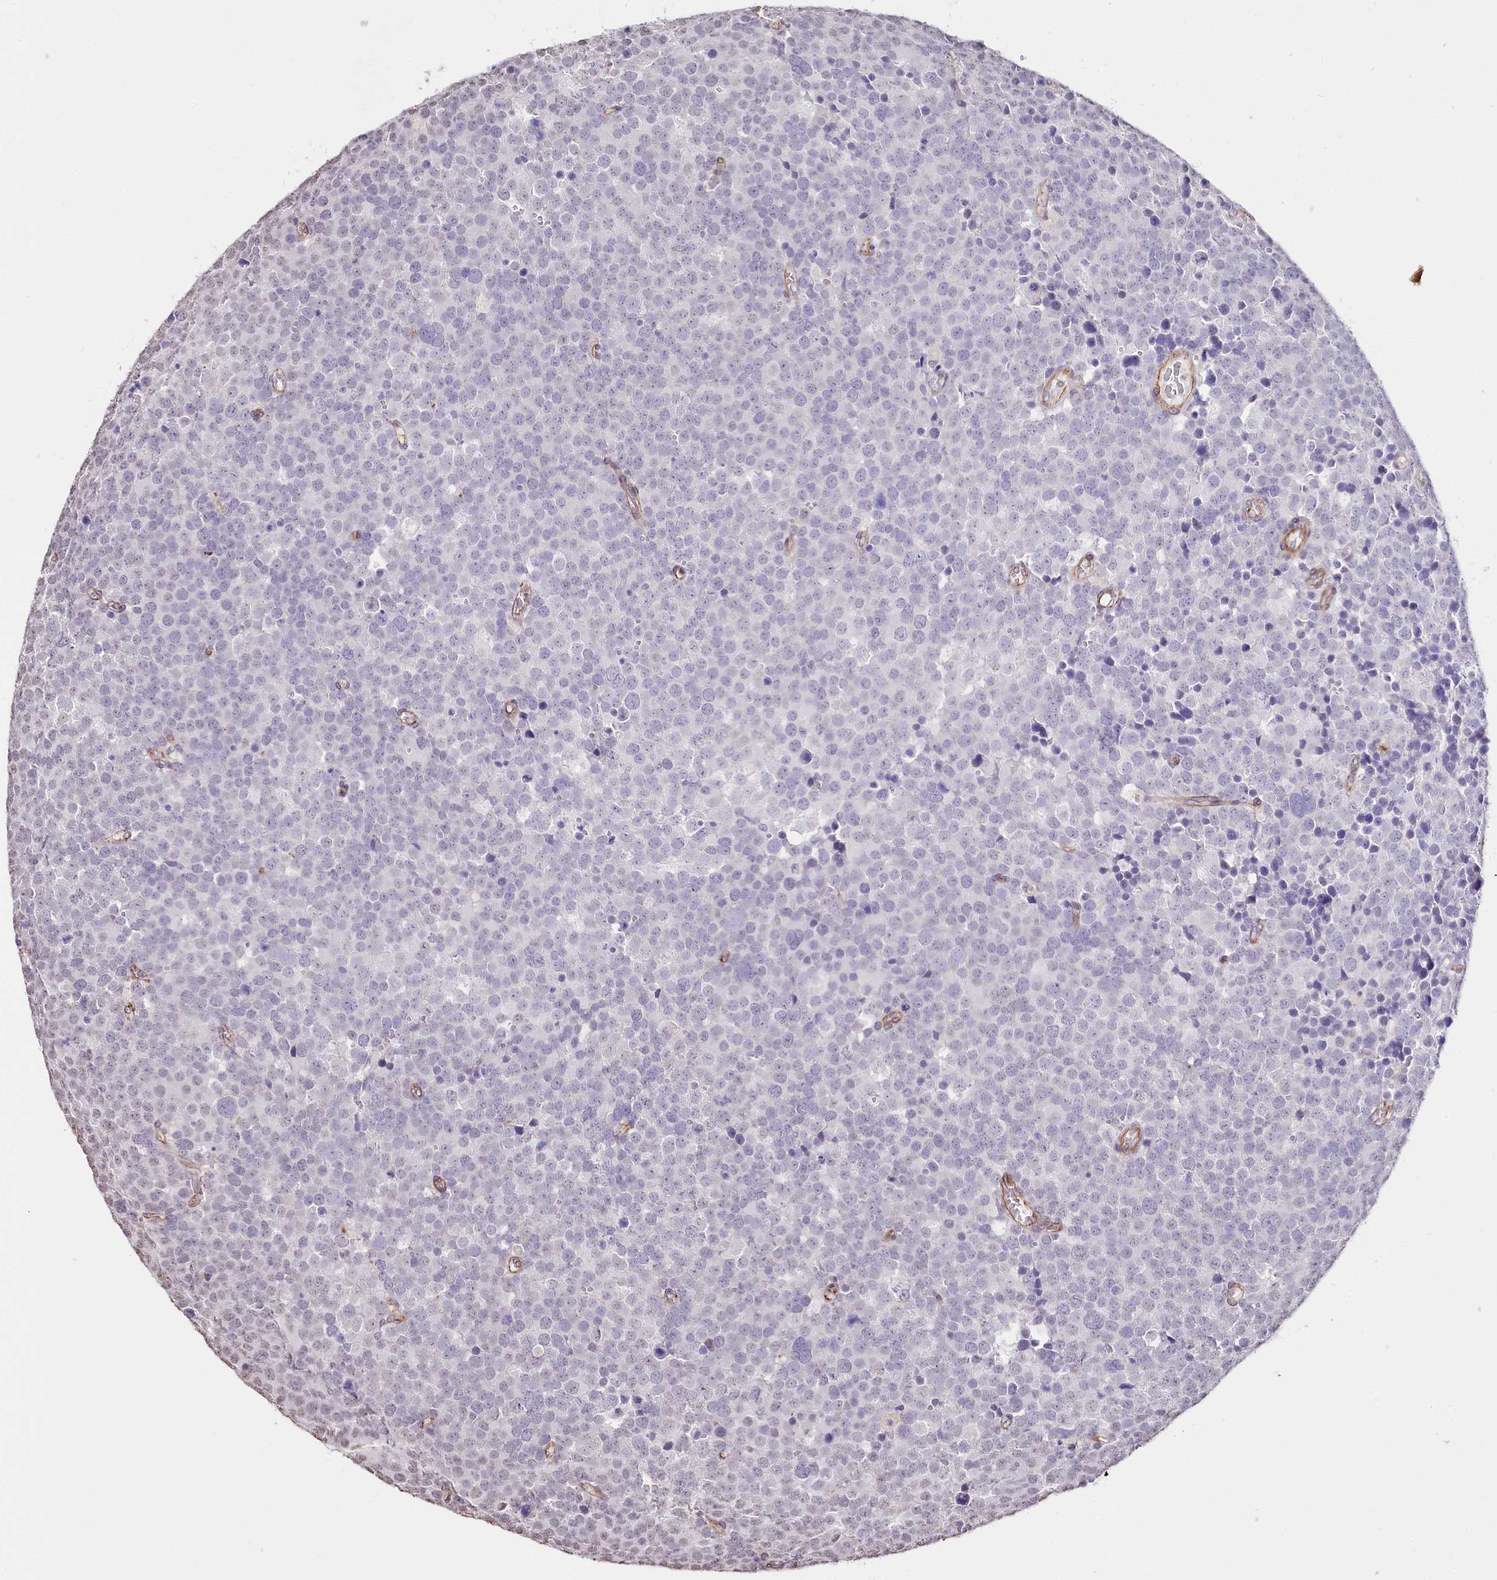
{"staining": {"intensity": "negative", "quantity": "none", "location": "none"}, "tissue": "testis cancer", "cell_type": "Tumor cells", "image_type": "cancer", "snomed": [{"axis": "morphology", "description": "Seminoma, NOS"}, {"axis": "topography", "description": "Testis"}], "caption": "This is an IHC micrograph of human testis cancer. There is no expression in tumor cells.", "gene": "ST7", "patient": {"sex": "male", "age": 71}}